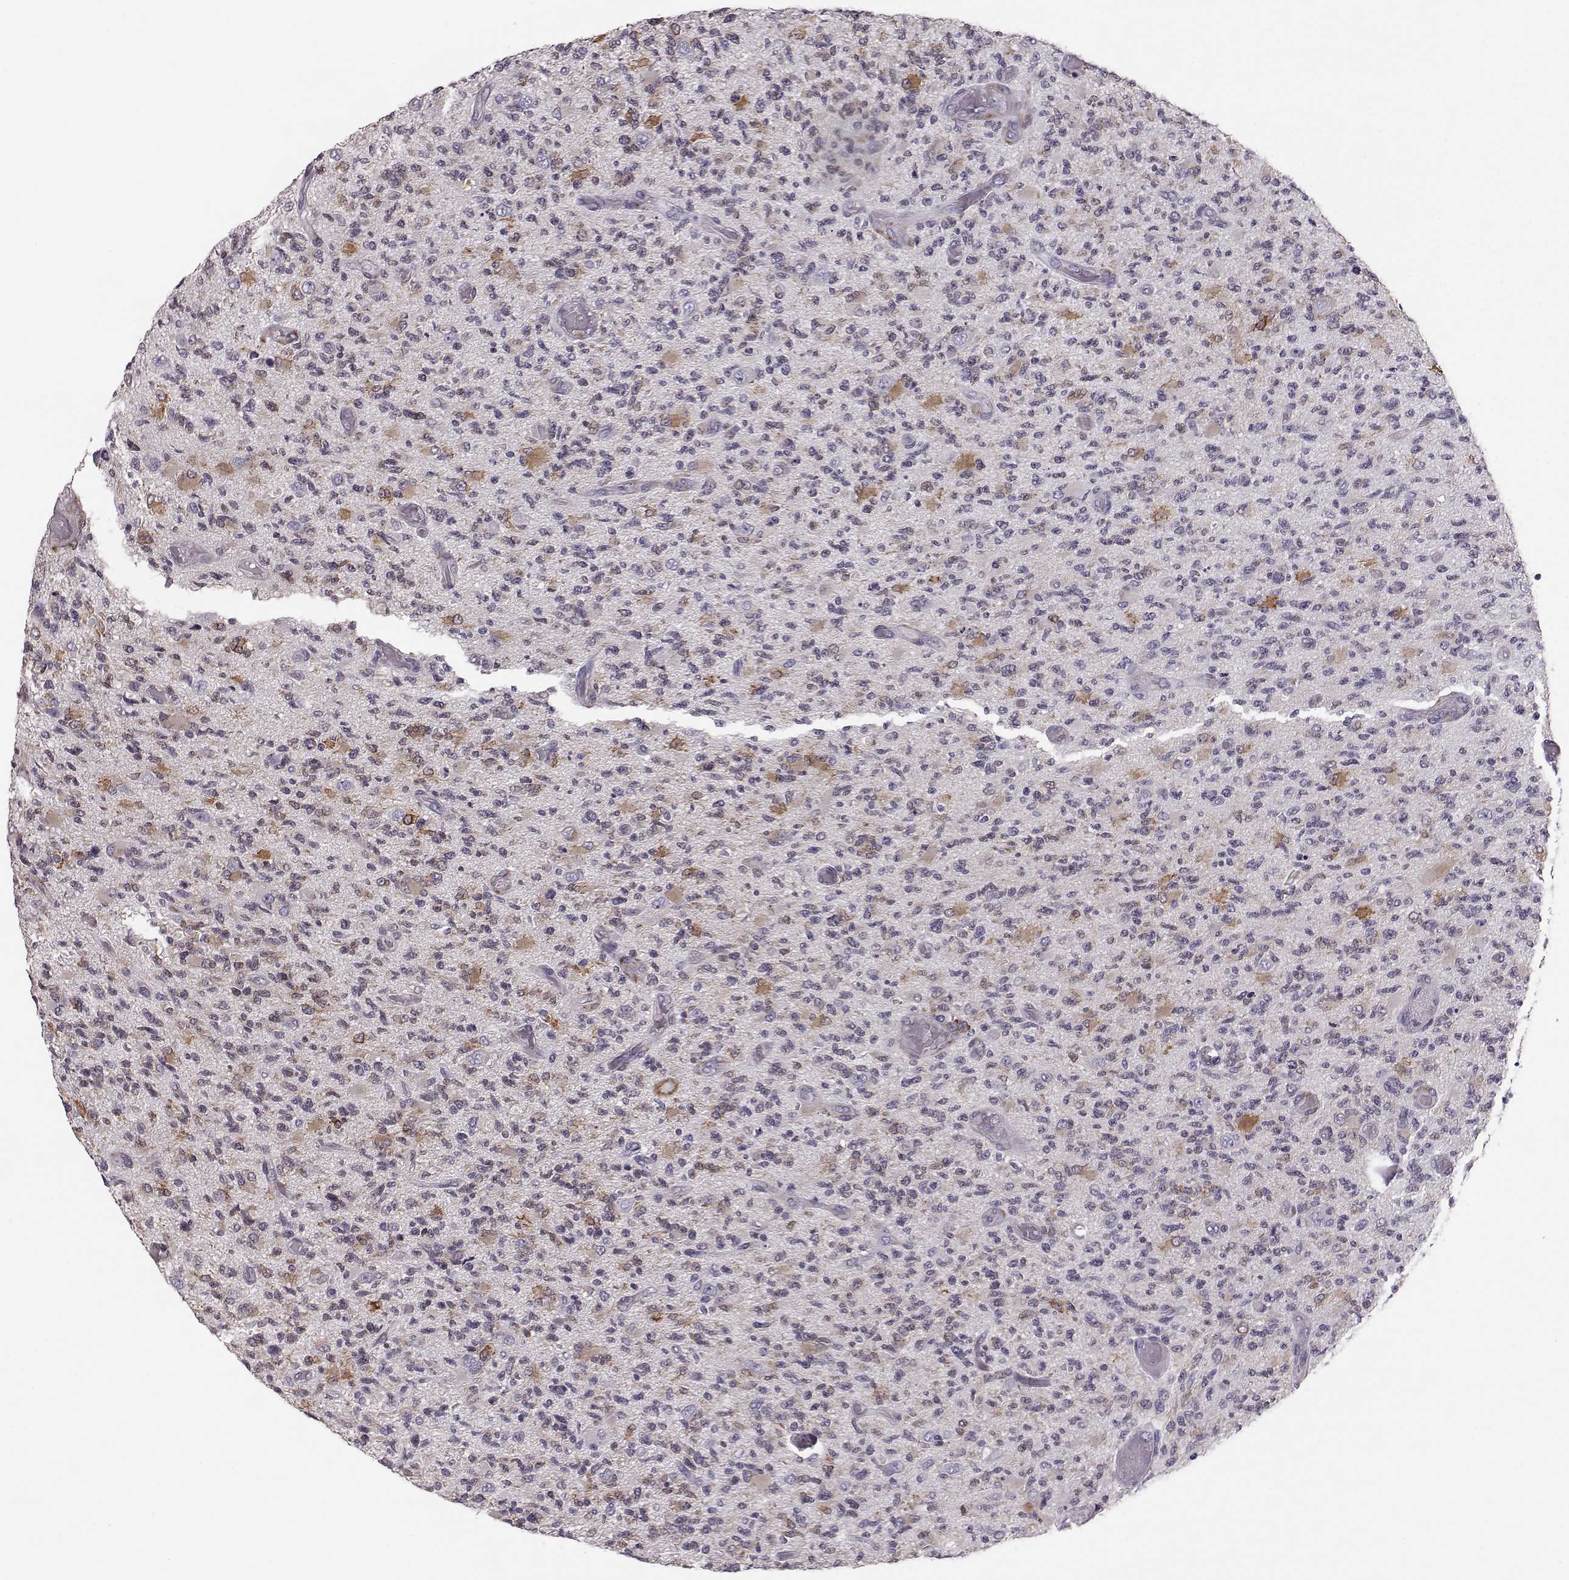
{"staining": {"intensity": "negative", "quantity": "none", "location": "none"}, "tissue": "glioma", "cell_type": "Tumor cells", "image_type": "cancer", "snomed": [{"axis": "morphology", "description": "Glioma, malignant, High grade"}, {"axis": "topography", "description": "Brain"}], "caption": "DAB (3,3'-diaminobenzidine) immunohistochemical staining of human malignant high-grade glioma demonstrates no significant positivity in tumor cells.", "gene": "ELOVL5", "patient": {"sex": "female", "age": 63}}